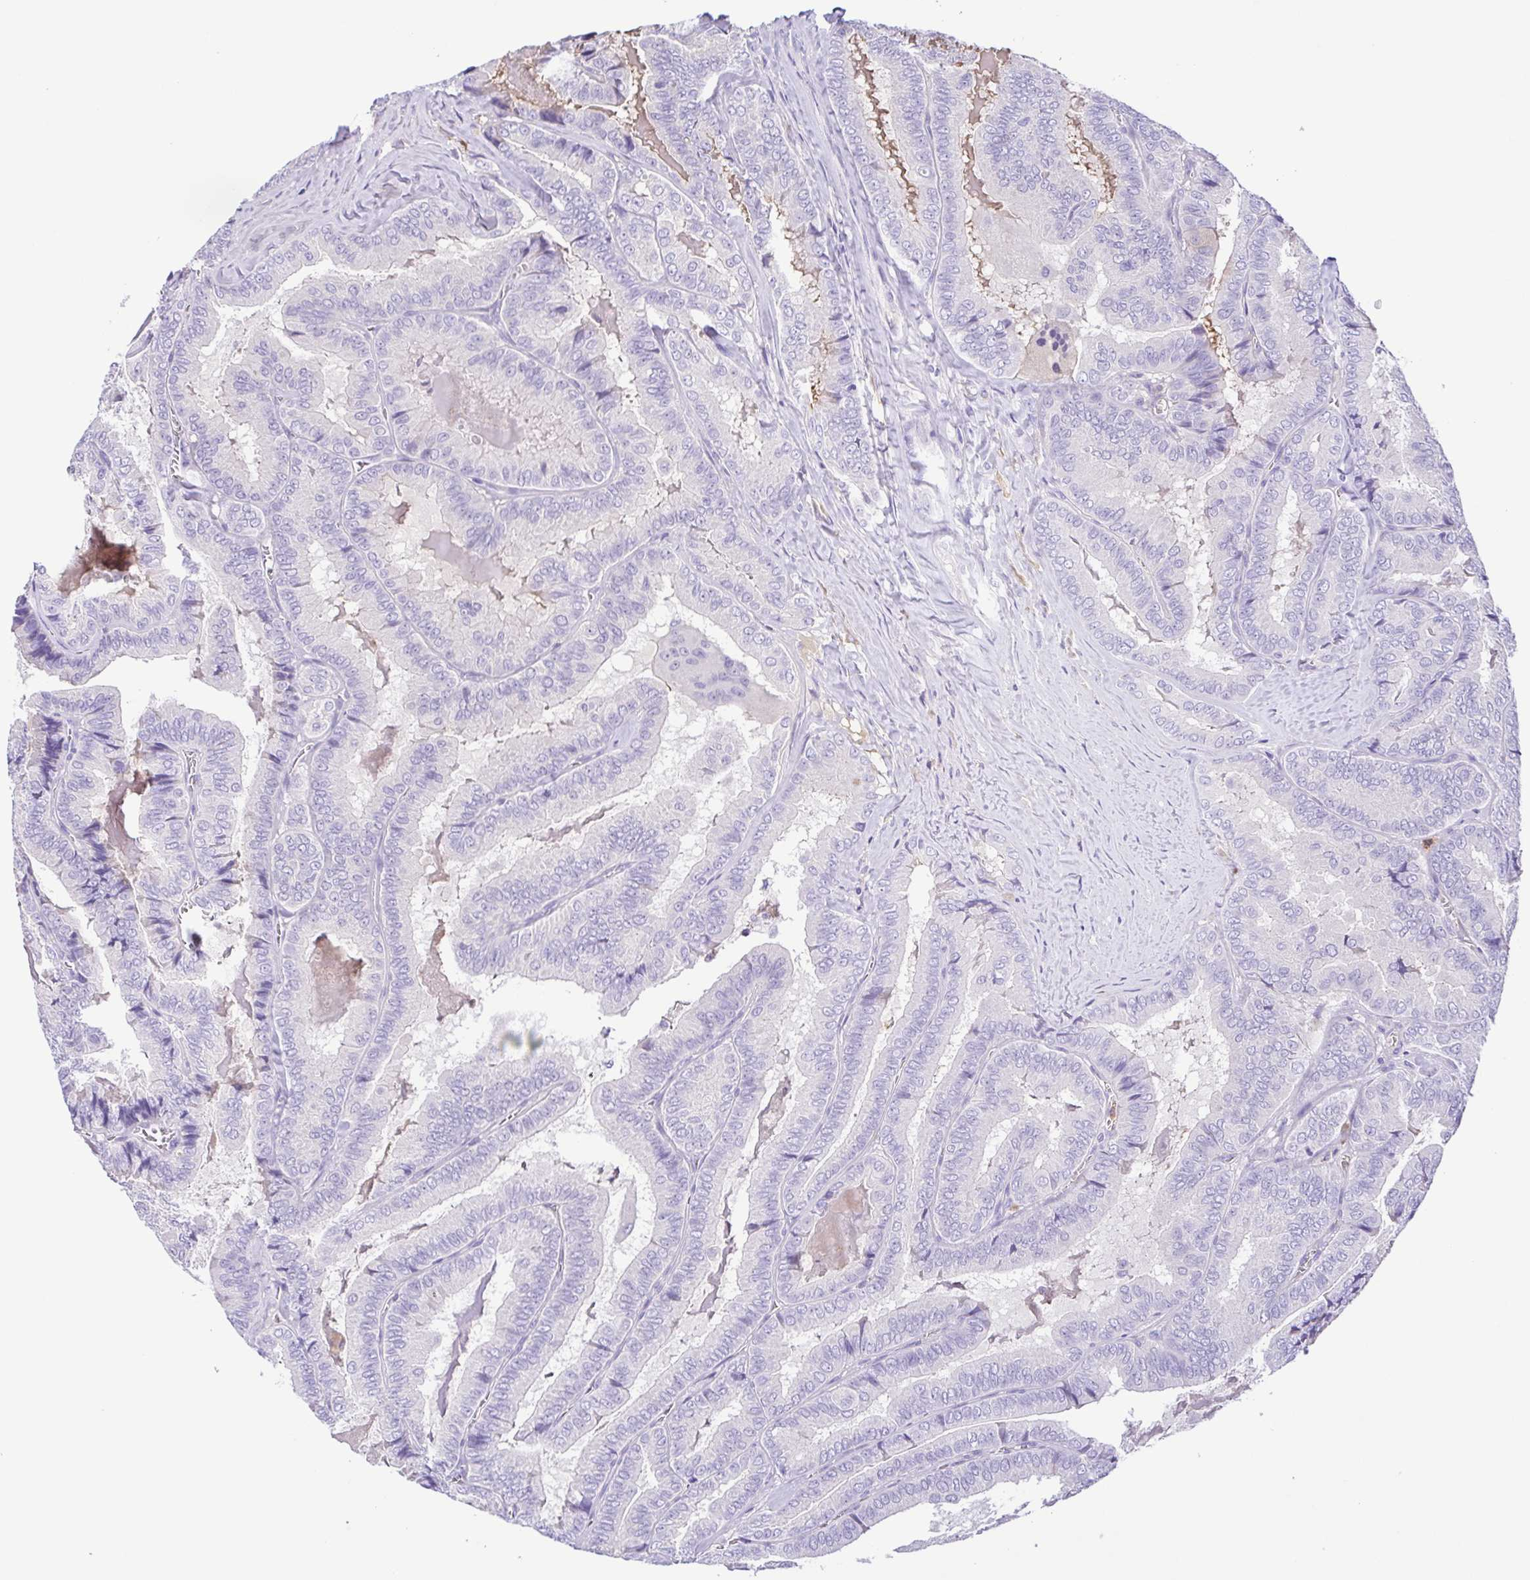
{"staining": {"intensity": "negative", "quantity": "none", "location": "none"}, "tissue": "thyroid cancer", "cell_type": "Tumor cells", "image_type": "cancer", "snomed": [{"axis": "morphology", "description": "Papillary adenocarcinoma, NOS"}, {"axis": "topography", "description": "Thyroid gland"}], "caption": "This is an IHC histopathology image of human thyroid cancer (papillary adenocarcinoma). There is no staining in tumor cells.", "gene": "IGFL1", "patient": {"sex": "female", "age": 75}}